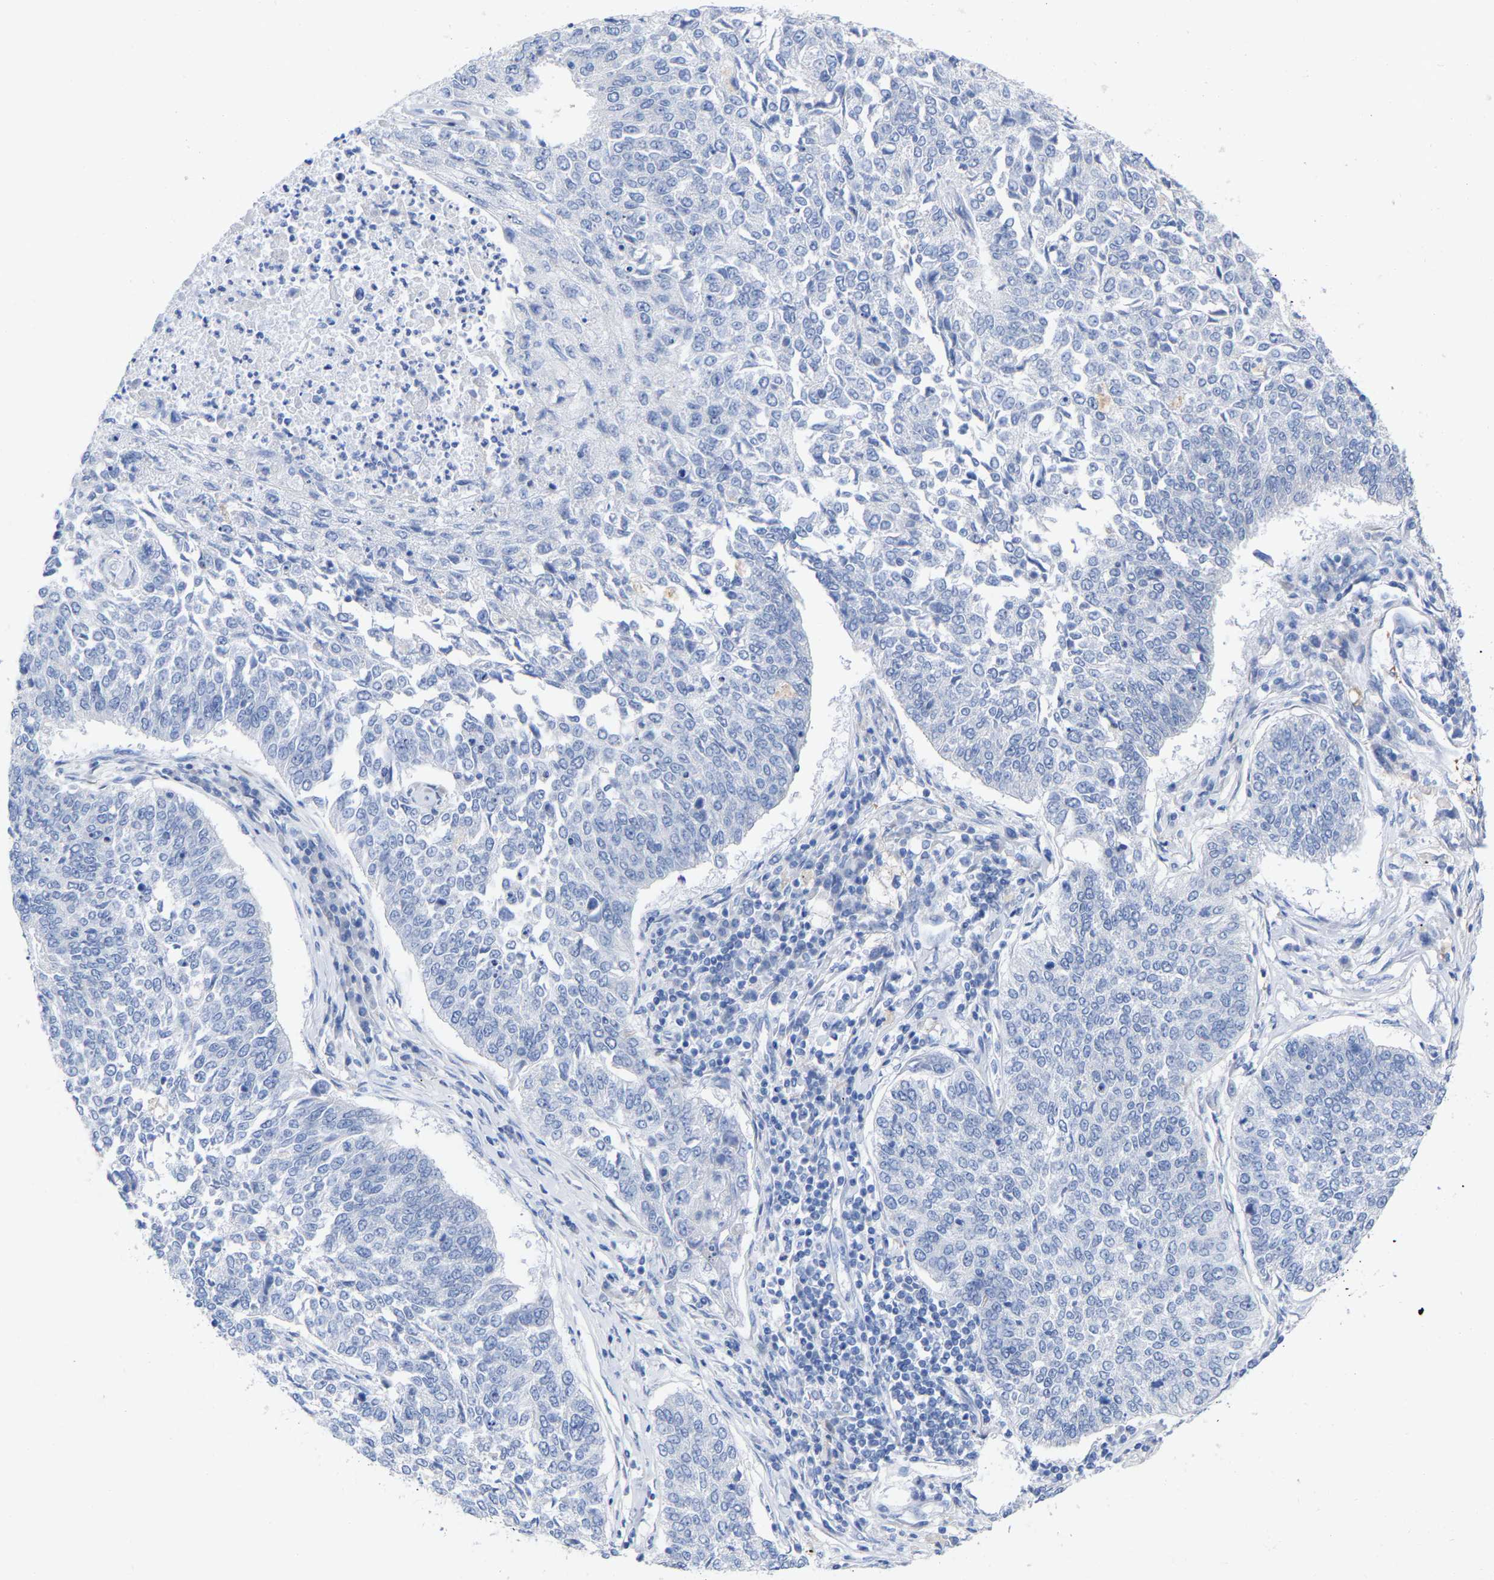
{"staining": {"intensity": "negative", "quantity": "none", "location": "none"}, "tissue": "lung cancer", "cell_type": "Tumor cells", "image_type": "cancer", "snomed": [{"axis": "morphology", "description": "Normal tissue, NOS"}, {"axis": "morphology", "description": "Squamous cell carcinoma, NOS"}, {"axis": "topography", "description": "Cartilage tissue"}, {"axis": "topography", "description": "Bronchus"}, {"axis": "topography", "description": "Lung"}], "caption": "Immunohistochemical staining of lung cancer (squamous cell carcinoma) reveals no significant staining in tumor cells. (DAB immunohistochemistry (IHC) visualized using brightfield microscopy, high magnification).", "gene": "HAPLN1", "patient": {"sex": "female", "age": 49}}